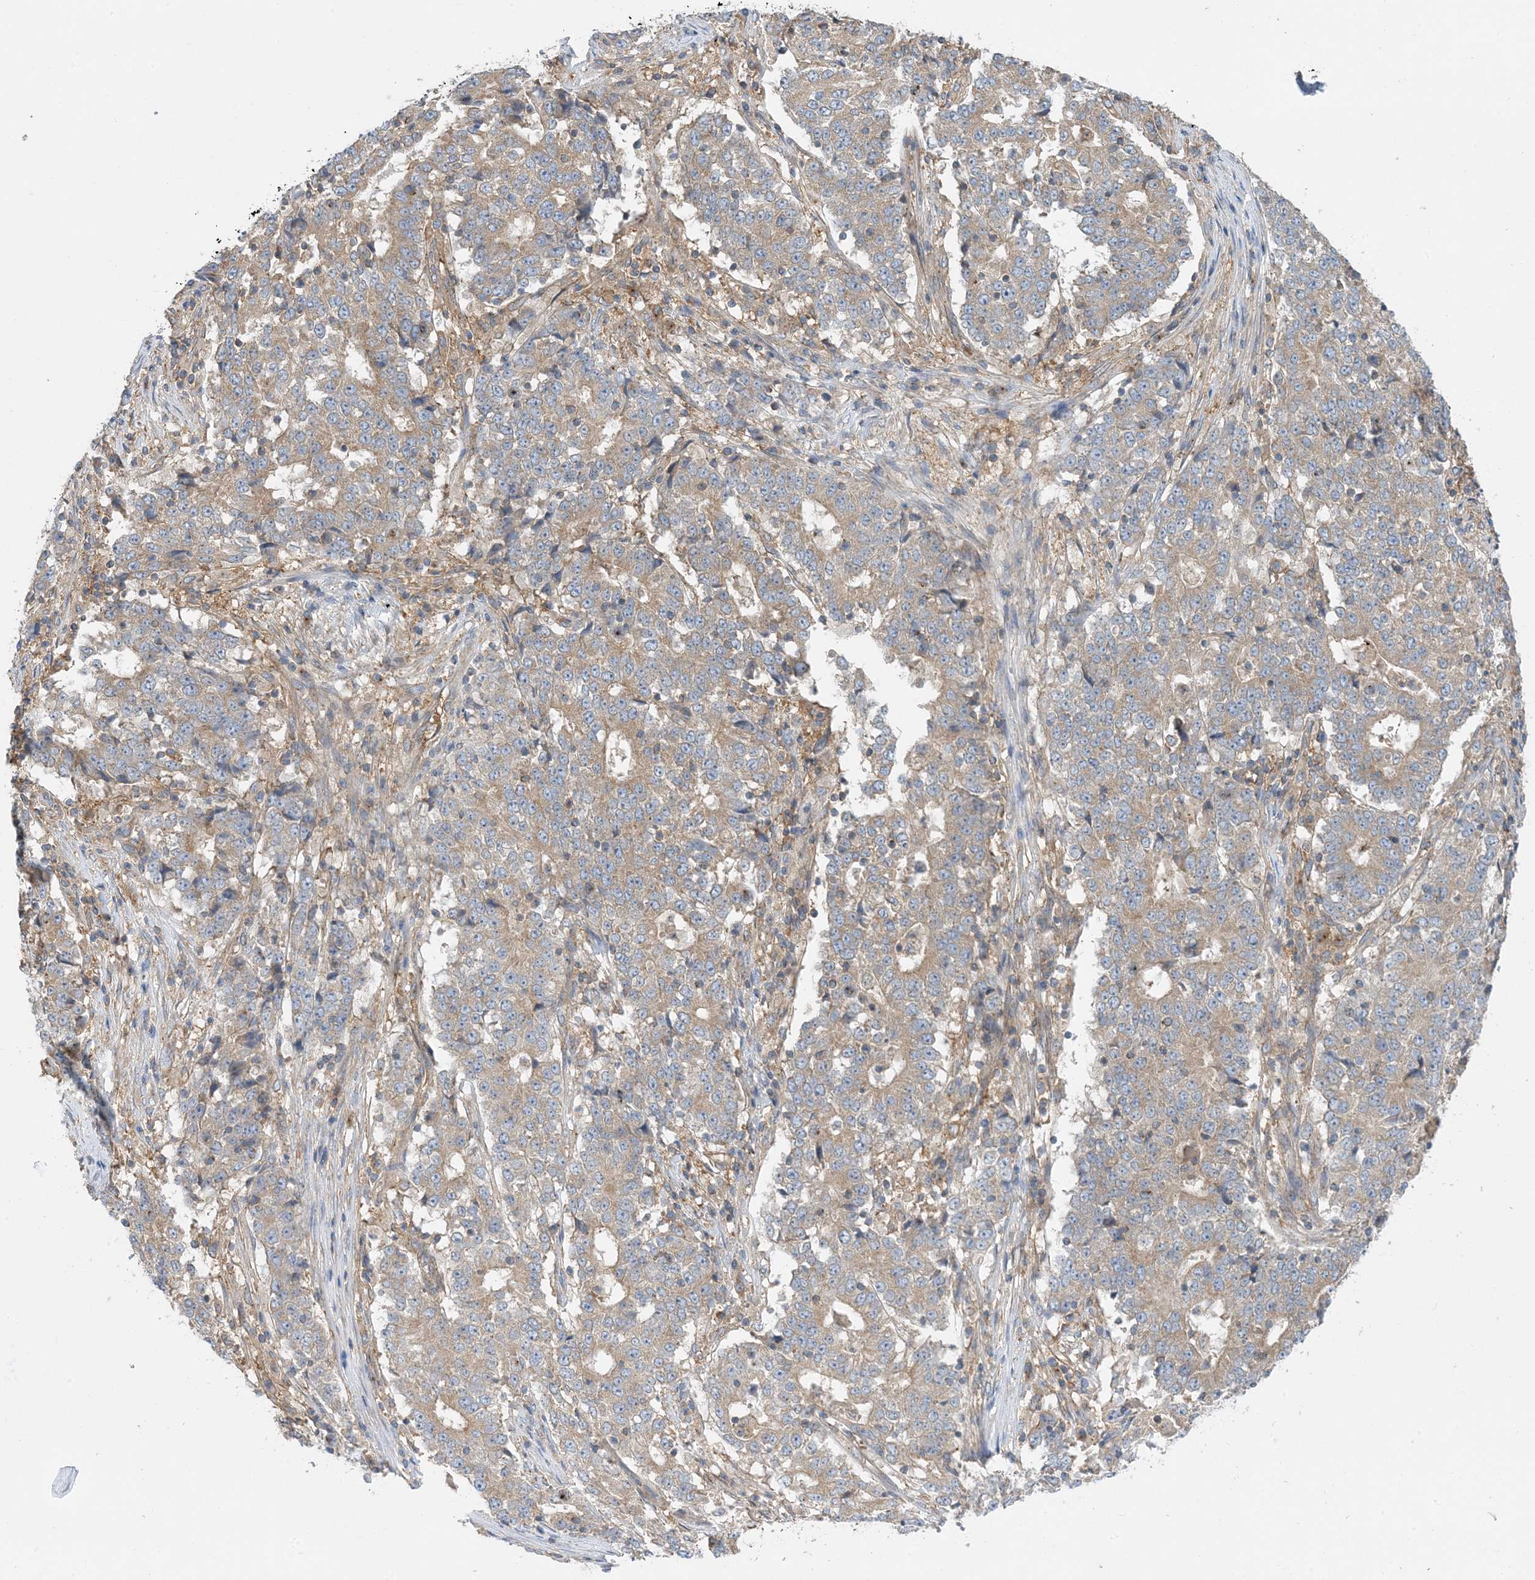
{"staining": {"intensity": "weak", "quantity": ">75%", "location": "cytoplasmic/membranous"}, "tissue": "stomach cancer", "cell_type": "Tumor cells", "image_type": "cancer", "snomed": [{"axis": "morphology", "description": "Adenocarcinoma, NOS"}, {"axis": "topography", "description": "Stomach"}], "caption": "IHC photomicrograph of human adenocarcinoma (stomach) stained for a protein (brown), which exhibits low levels of weak cytoplasmic/membranous expression in approximately >75% of tumor cells.", "gene": "SIDT1", "patient": {"sex": "male", "age": 59}}